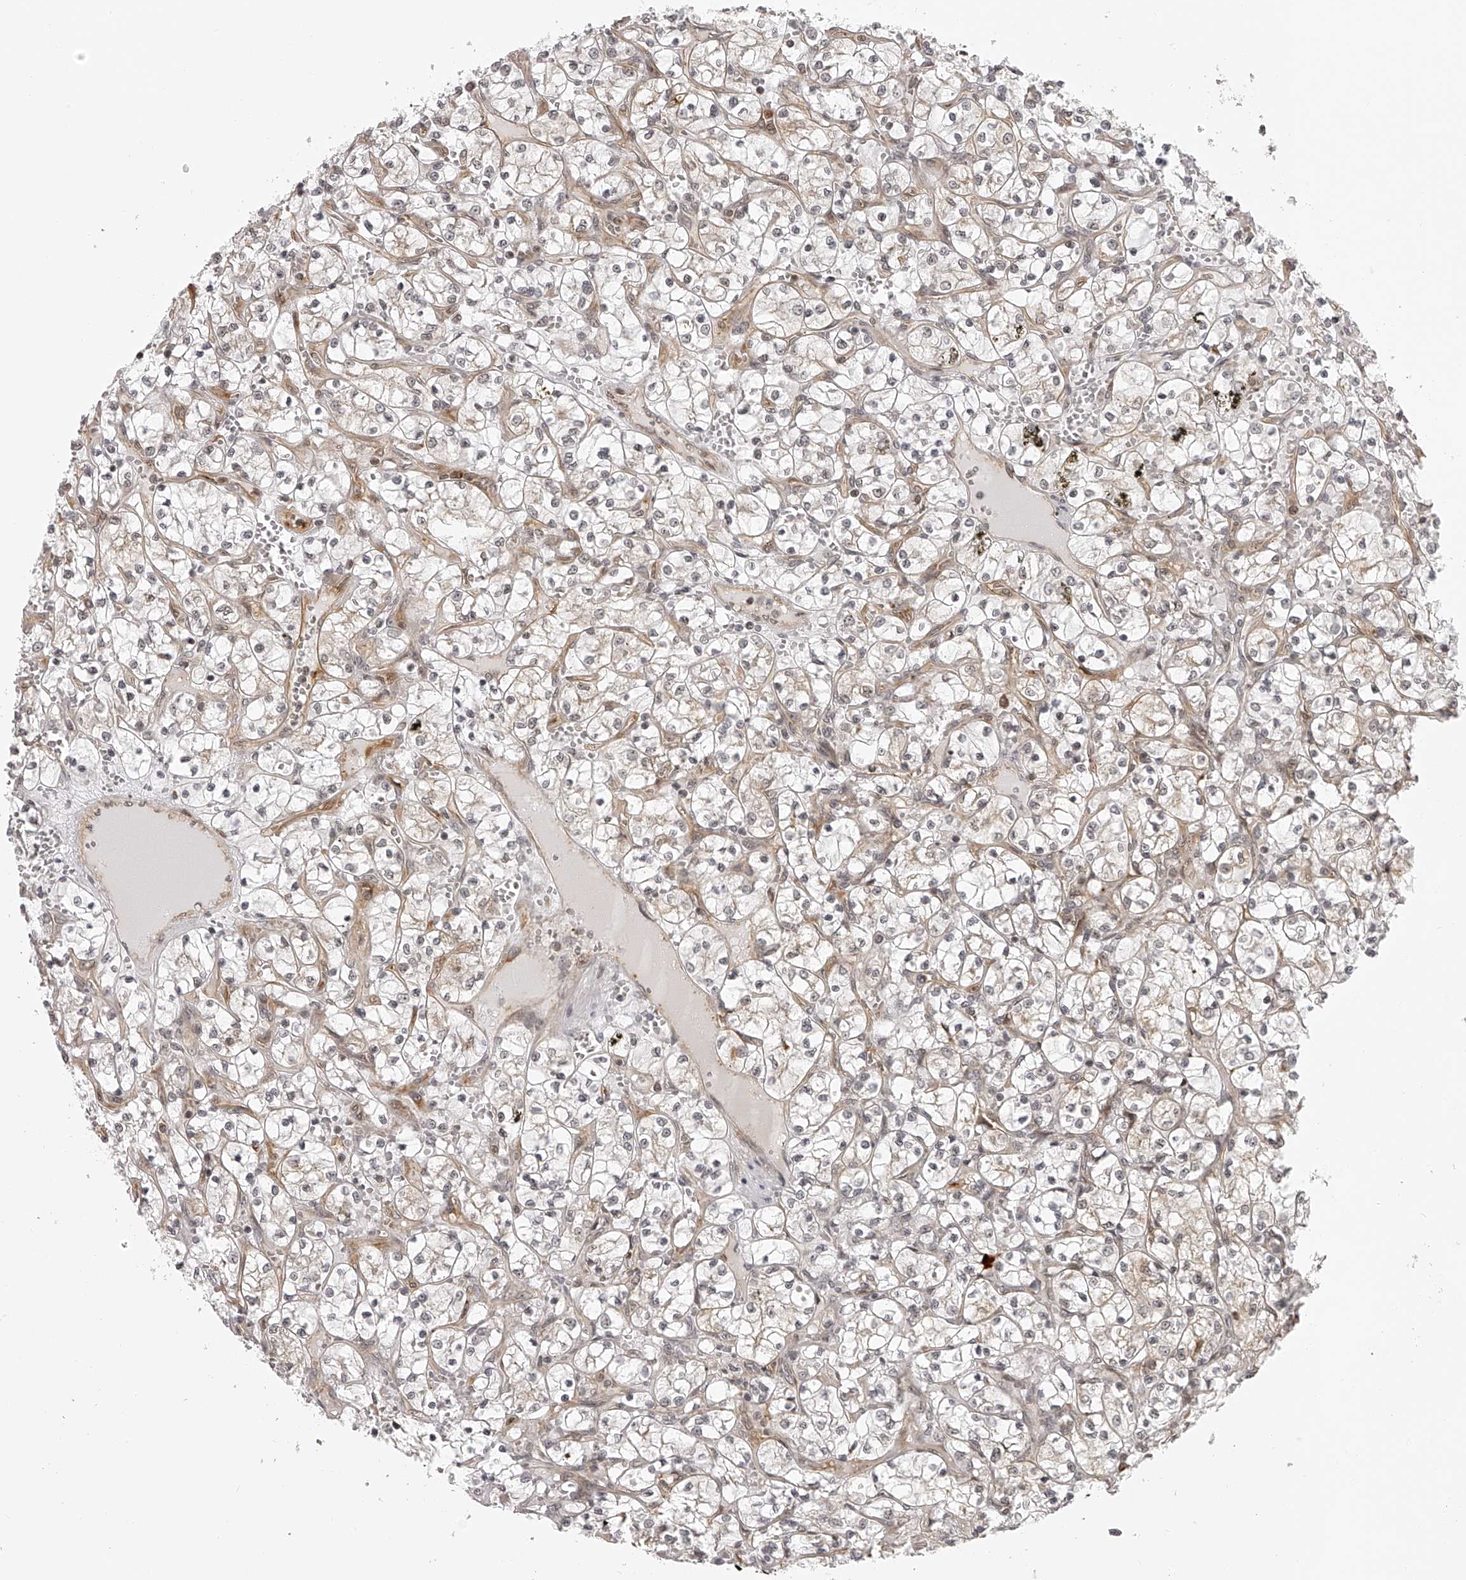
{"staining": {"intensity": "weak", "quantity": "<25%", "location": "cytoplasmic/membranous,nuclear"}, "tissue": "renal cancer", "cell_type": "Tumor cells", "image_type": "cancer", "snomed": [{"axis": "morphology", "description": "Adenocarcinoma, NOS"}, {"axis": "topography", "description": "Kidney"}], "caption": "The micrograph demonstrates no staining of tumor cells in renal cancer. The staining is performed using DAB brown chromogen with nuclei counter-stained in using hematoxylin.", "gene": "ODF2L", "patient": {"sex": "female", "age": 69}}